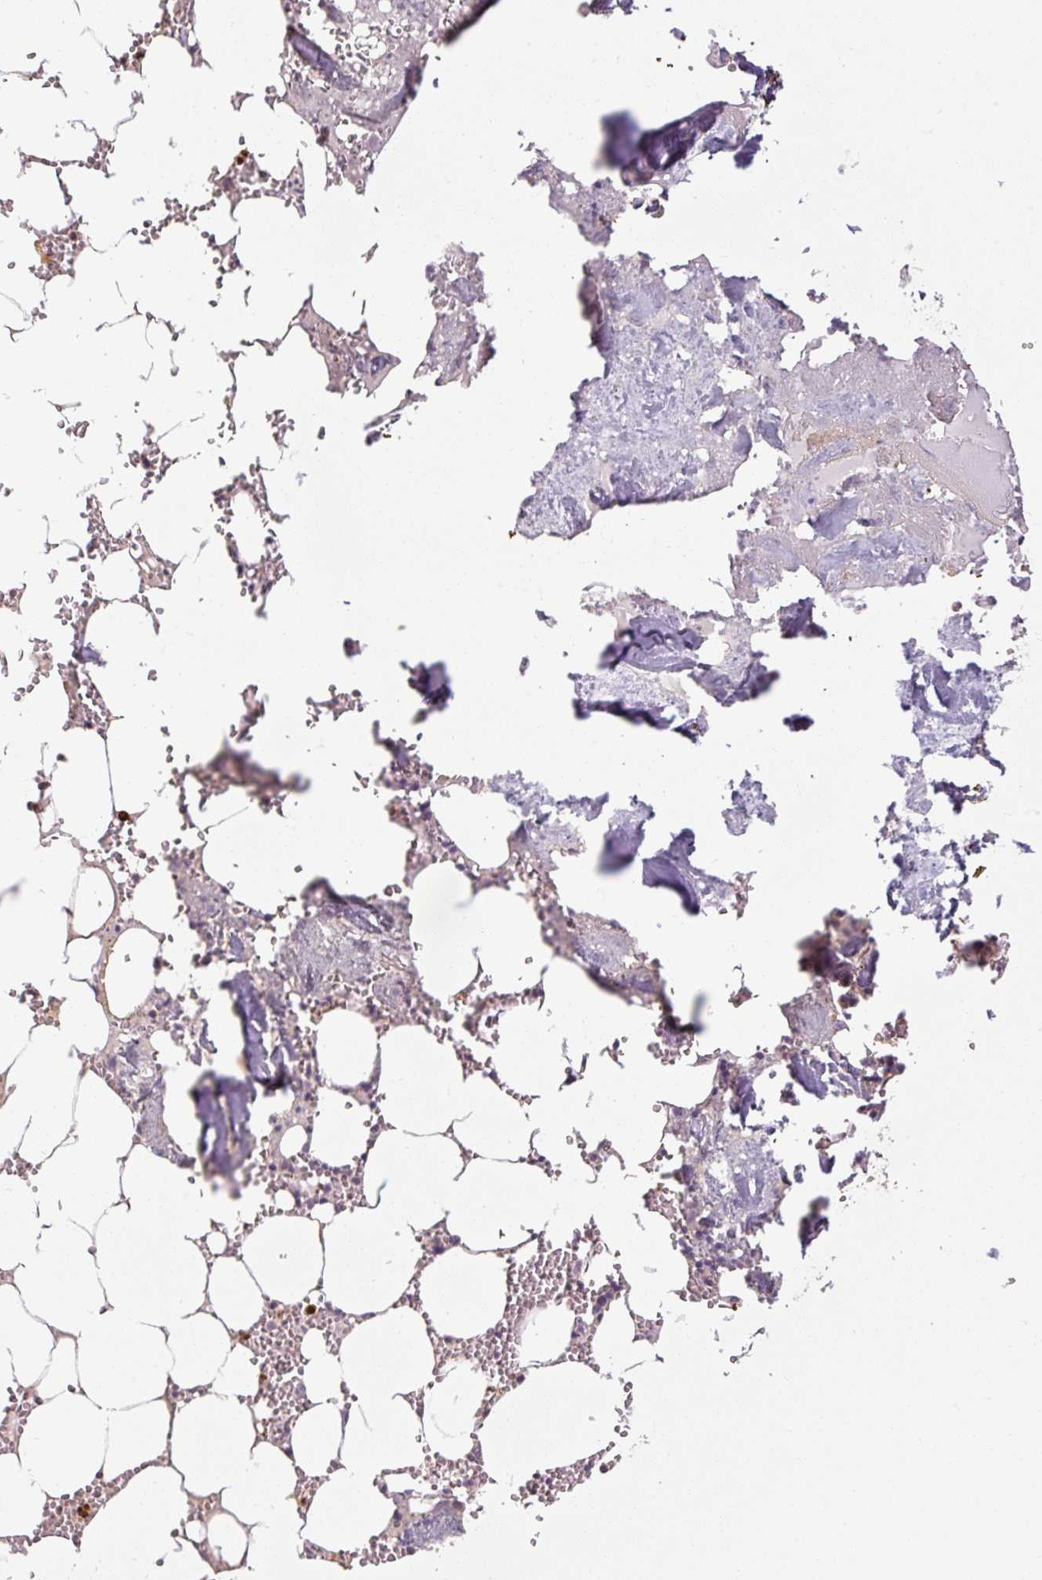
{"staining": {"intensity": "weak", "quantity": "<25%", "location": "cytoplasmic/membranous"}, "tissue": "bone marrow", "cell_type": "Hematopoietic cells", "image_type": "normal", "snomed": [{"axis": "morphology", "description": "Normal tissue, NOS"}, {"axis": "topography", "description": "Bone marrow"}], "caption": "This is a photomicrograph of IHC staining of unremarkable bone marrow, which shows no expression in hematopoietic cells.", "gene": "CFAP65", "patient": {"sex": "male", "age": 54}}